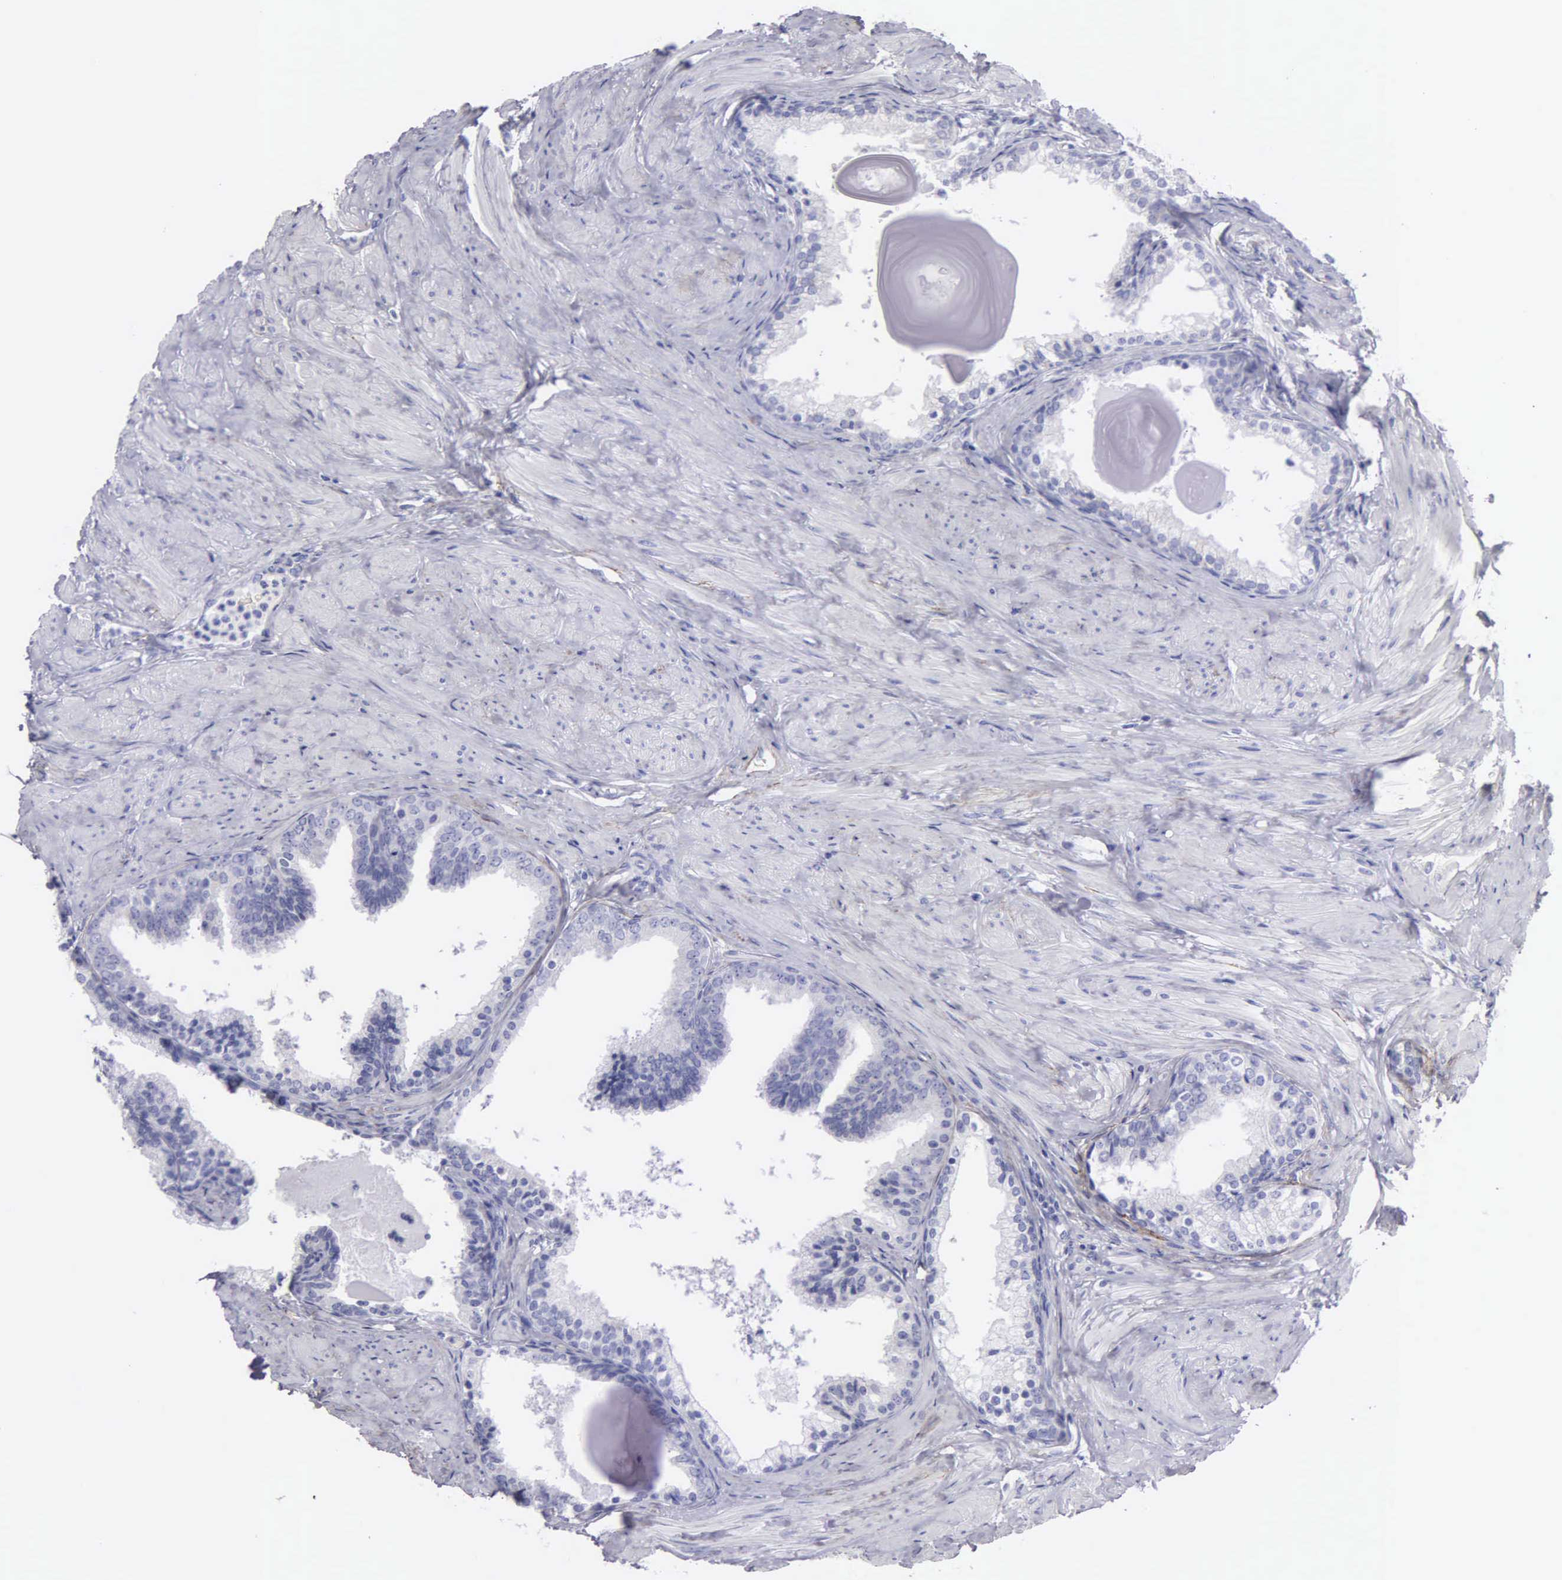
{"staining": {"intensity": "negative", "quantity": "none", "location": "none"}, "tissue": "prostate", "cell_type": "Glandular cells", "image_type": "normal", "snomed": [{"axis": "morphology", "description": "Normal tissue, NOS"}, {"axis": "topography", "description": "Prostate"}], "caption": "High power microscopy micrograph of an immunohistochemistry (IHC) micrograph of normal prostate, revealing no significant staining in glandular cells. (DAB (3,3'-diaminobenzidine) immunohistochemistry with hematoxylin counter stain).", "gene": "FBLN5", "patient": {"sex": "male", "age": 65}}